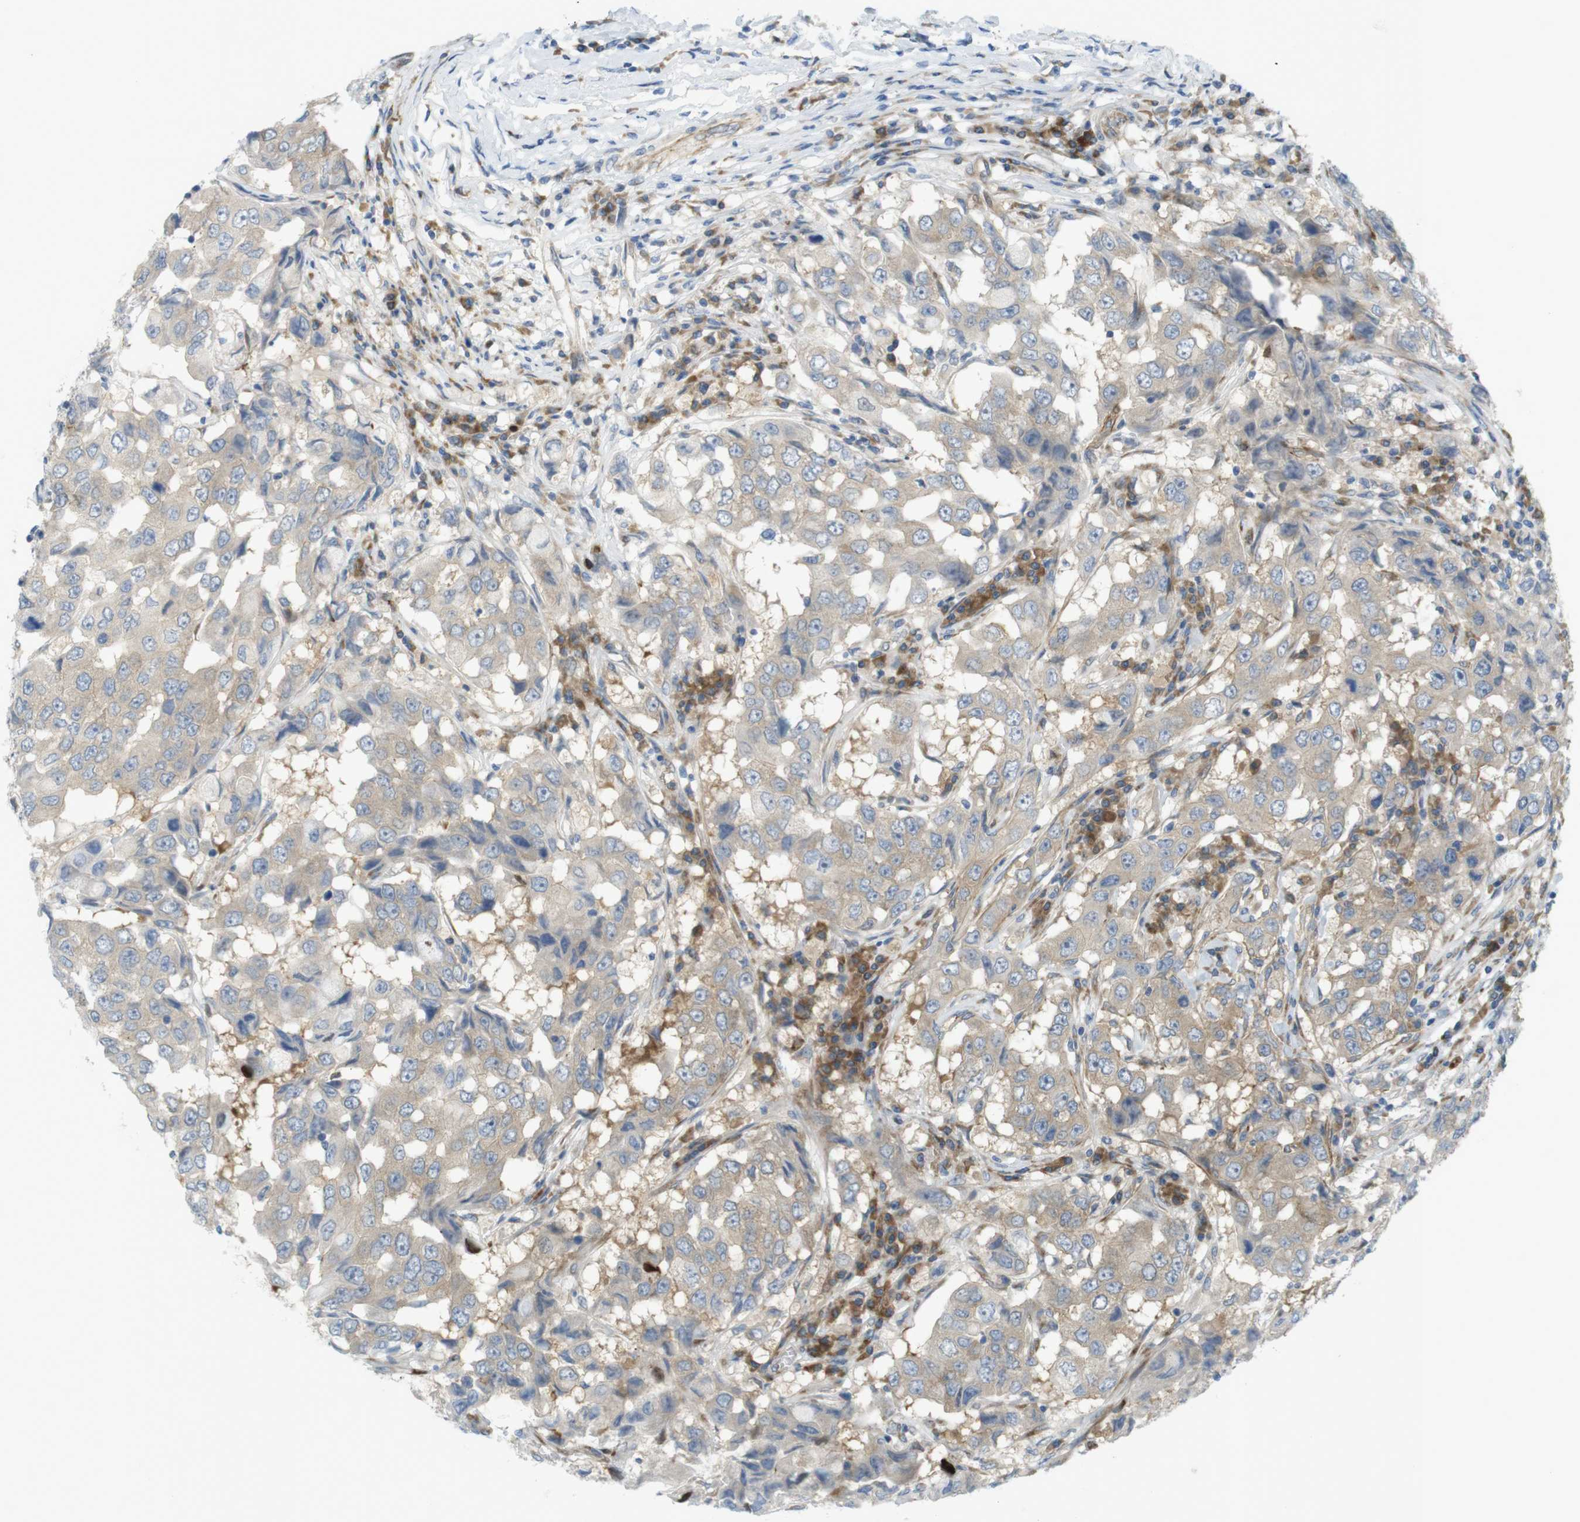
{"staining": {"intensity": "weak", "quantity": "25%-75%", "location": "cytoplasmic/membranous"}, "tissue": "breast cancer", "cell_type": "Tumor cells", "image_type": "cancer", "snomed": [{"axis": "morphology", "description": "Duct carcinoma"}, {"axis": "topography", "description": "Breast"}], "caption": "Weak cytoplasmic/membranous protein staining is appreciated in approximately 25%-75% of tumor cells in breast cancer (infiltrating ductal carcinoma).", "gene": "GJC3", "patient": {"sex": "female", "age": 27}}